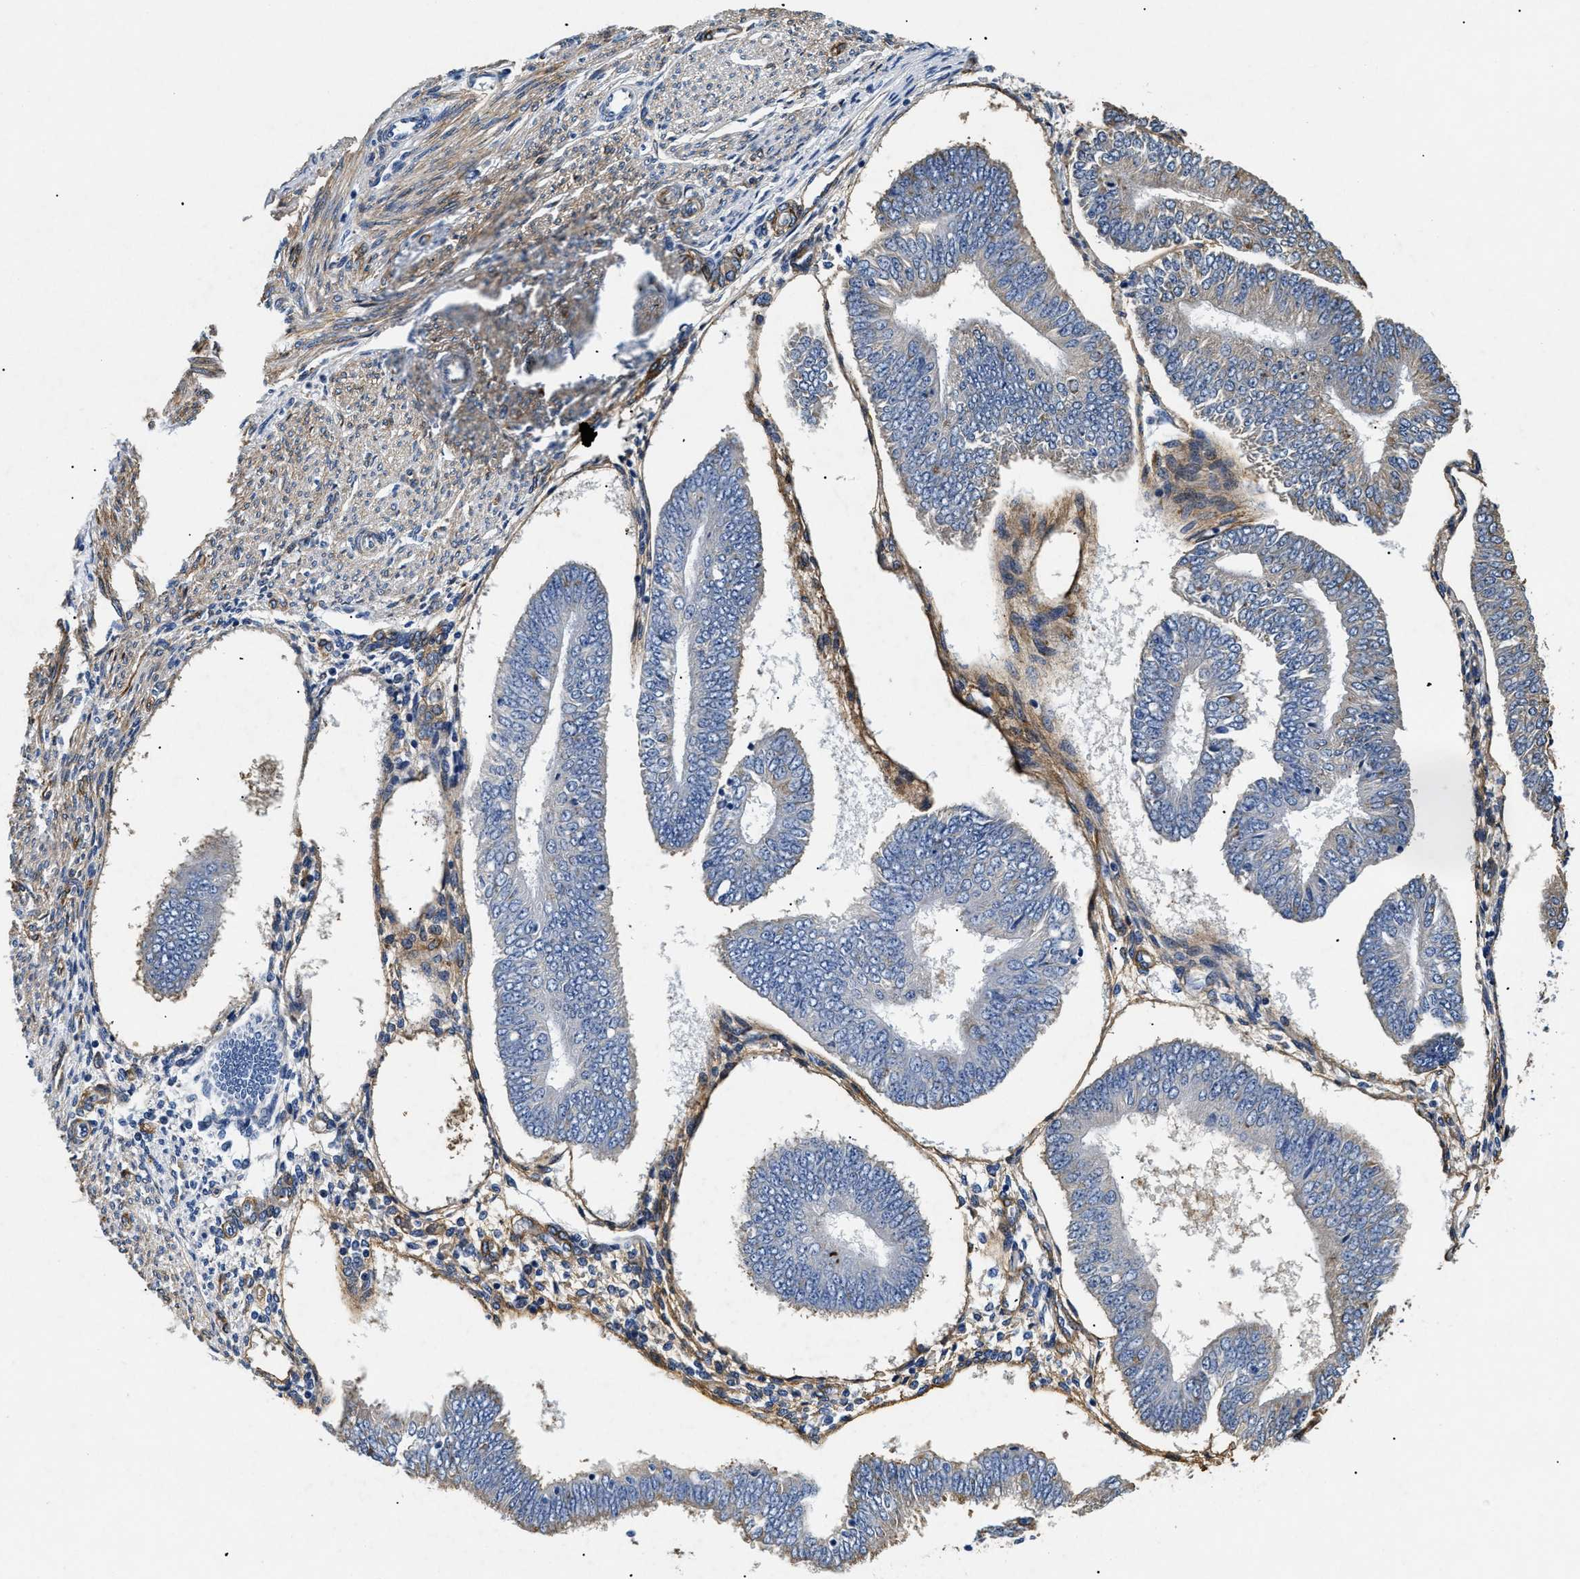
{"staining": {"intensity": "moderate", "quantity": "<25%", "location": "cytoplasmic/membranous"}, "tissue": "endometrial cancer", "cell_type": "Tumor cells", "image_type": "cancer", "snomed": [{"axis": "morphology", "description": "Adenocarcinoma, NOS"}, {"axis": "topography", "description": "Endometrium"}], "caption": "Adenocarcinoma (endometrial) stained with a brown dye displays moderate cytoplasmic/membranous positive expression in approximately <25% of tumor cells.", "gene": "LAMA3", "patient": {"sex": "female", "age": 58}}